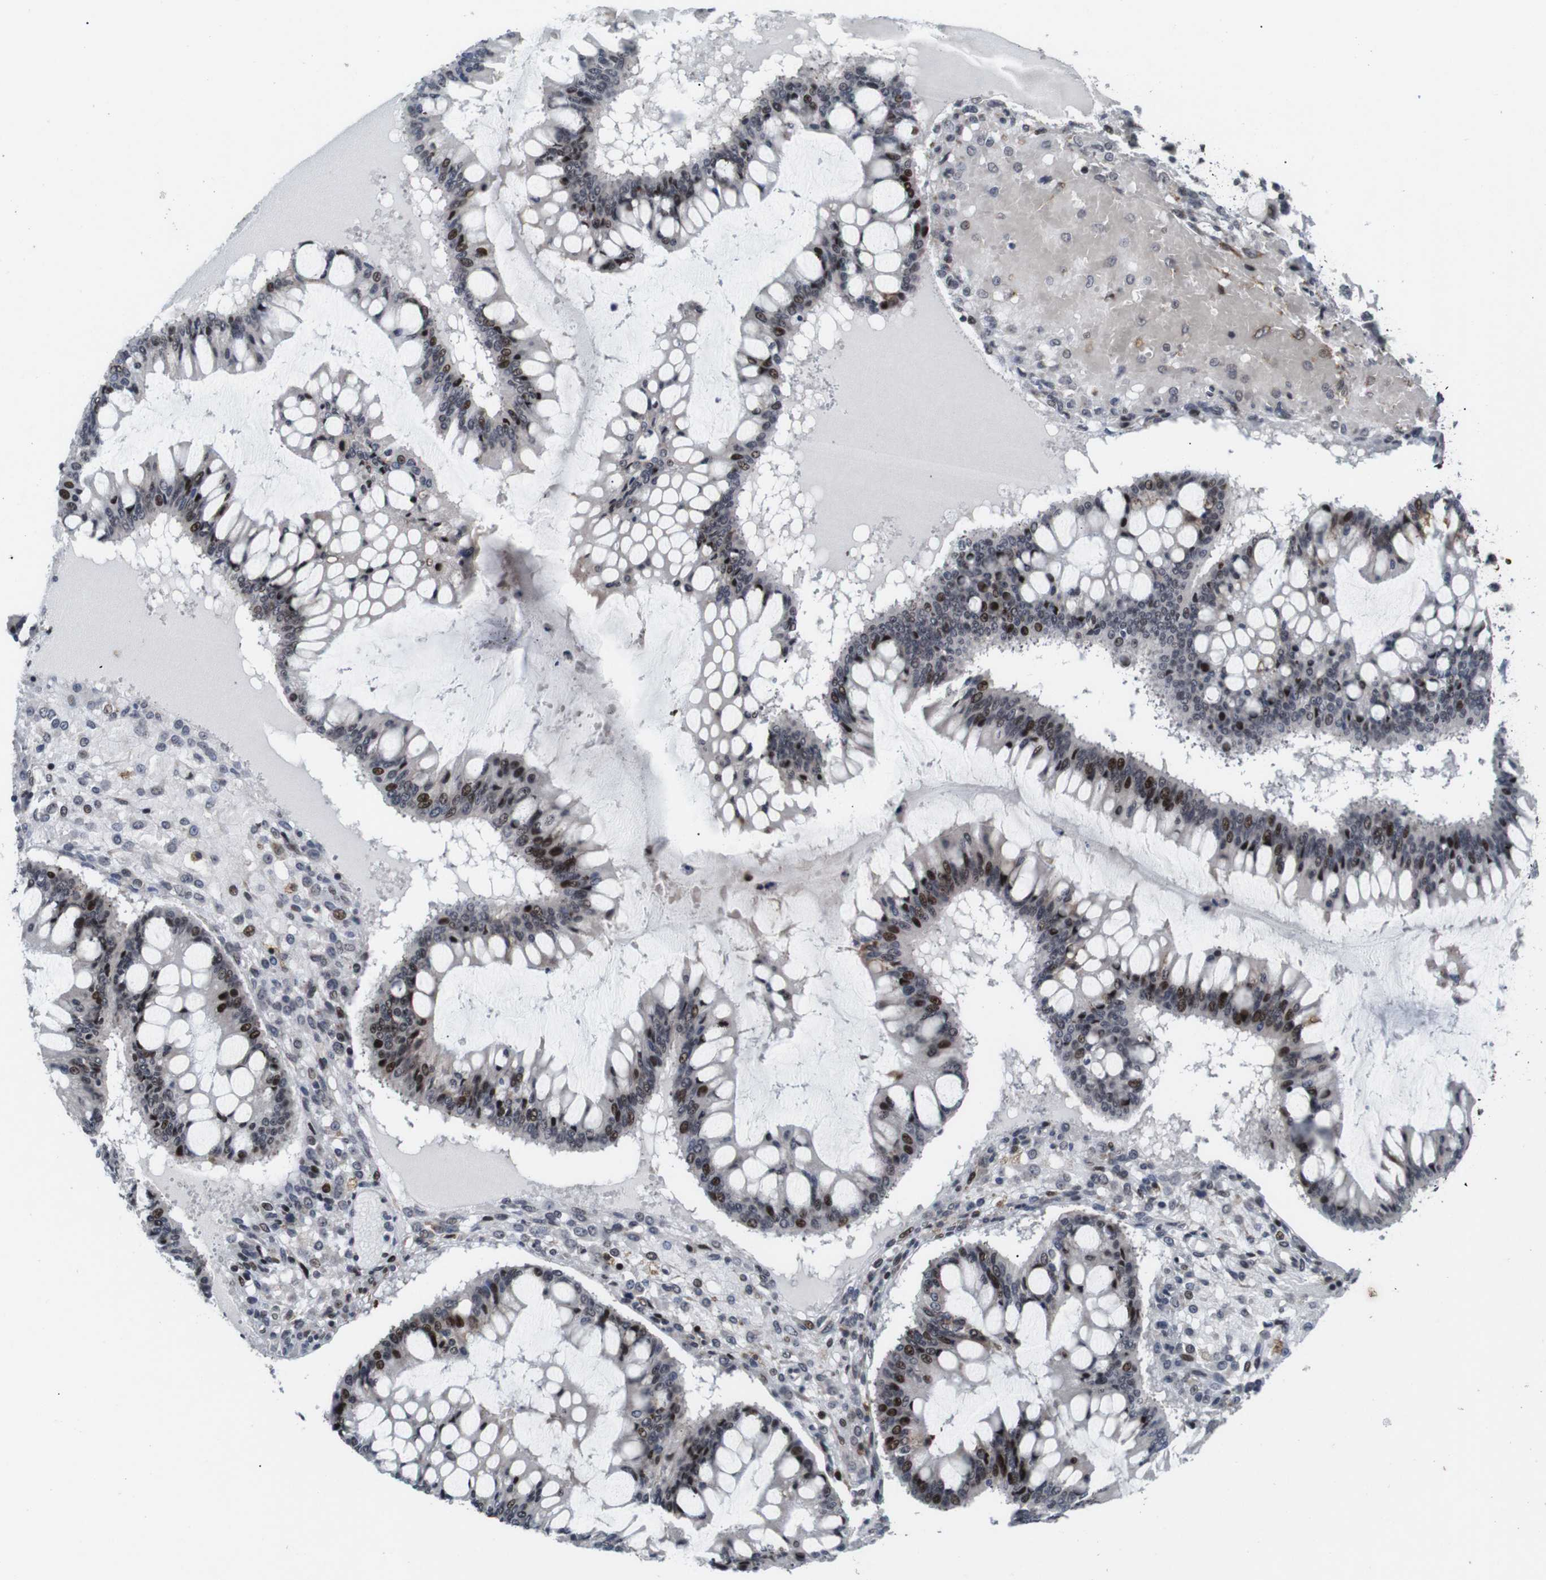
{"staining": {"intensity": "strong", "quantity": "25%-75%", "location": "nuclear"}, "tissue": "ovarian cancer", "cell_type": "Tumor cells", "image_type": "cancer", "snomed": [{"axis": "morphology", "description": "Cystadenocarcinoma, mucinous, NOS"}, {"axis": "topography", "description": "Ovary"}], "caption": "A high-resolution image shows IHC staining of mucinous cystadenocarcinoma (ovarian), which reveals strong nuclear staining in approximately 25%-75% of tumor cells.", "gene": "EIF4G1", "patient": {"sex": "female", "age": 73}}